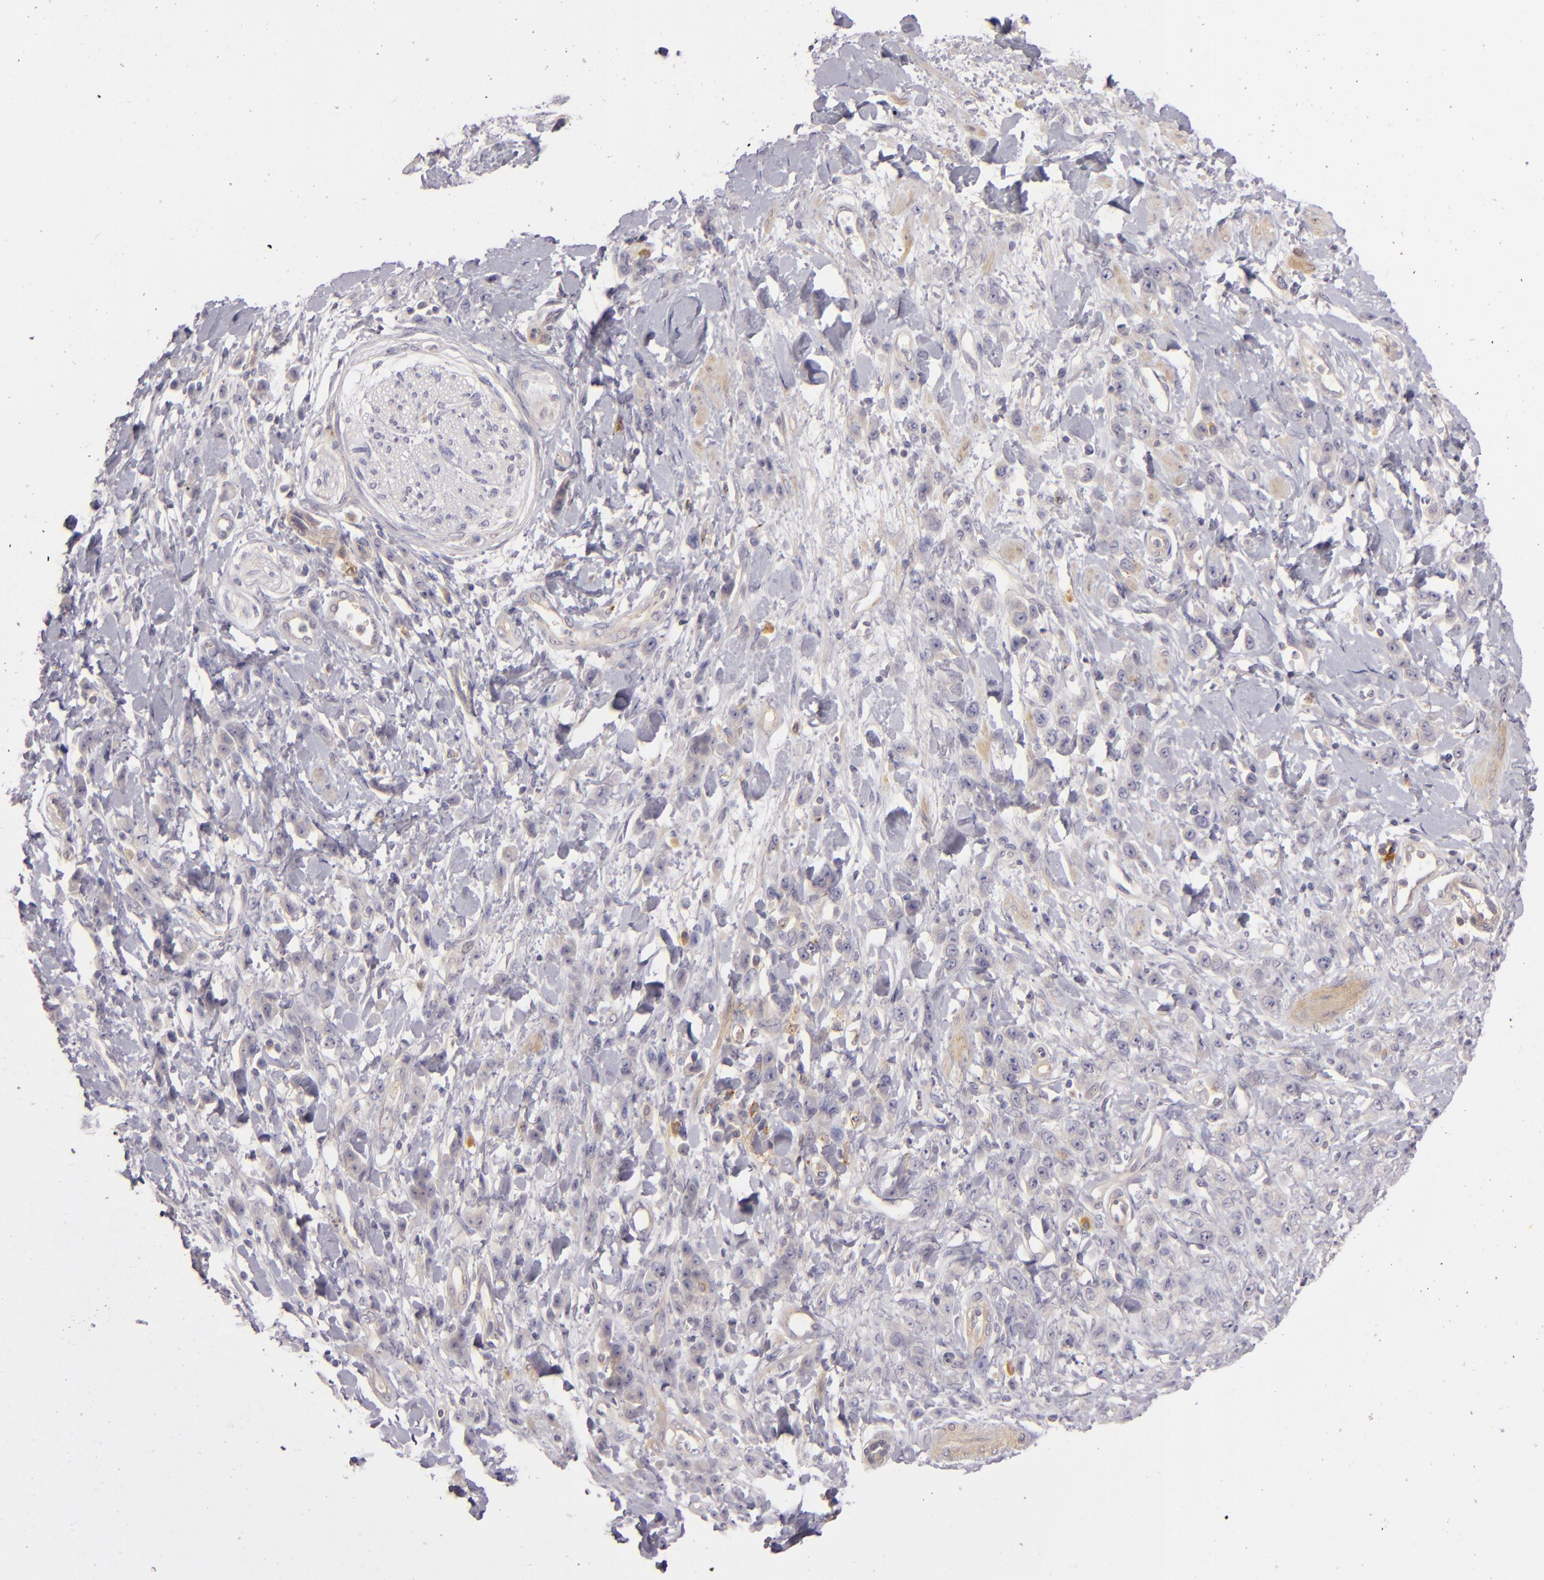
{"staining": {"intensity": "weak", "quantity": "<25%", "location": "cytoplasmic/membranous"}, "tissue": "stomach cancer", "cell_type": "Tumor cells", "image_type": "cancer", "snomed": [{"axis": "morphology", "description": "Normal tissue, NOS"}, {"axis": "morphology", "description": "Adenocarcinoma, NOS"}, {"axis": "topography", "description": "Stomach"}], "caption": "An immunohistochemistry (IHC) photomicrograph of stomach cancer is shown. There is no staining in tumor cells of stomach cancer. (DAB IHC, high magnification).", "gene": "CD83", "patient": {"sex": "male", "age": 82}}